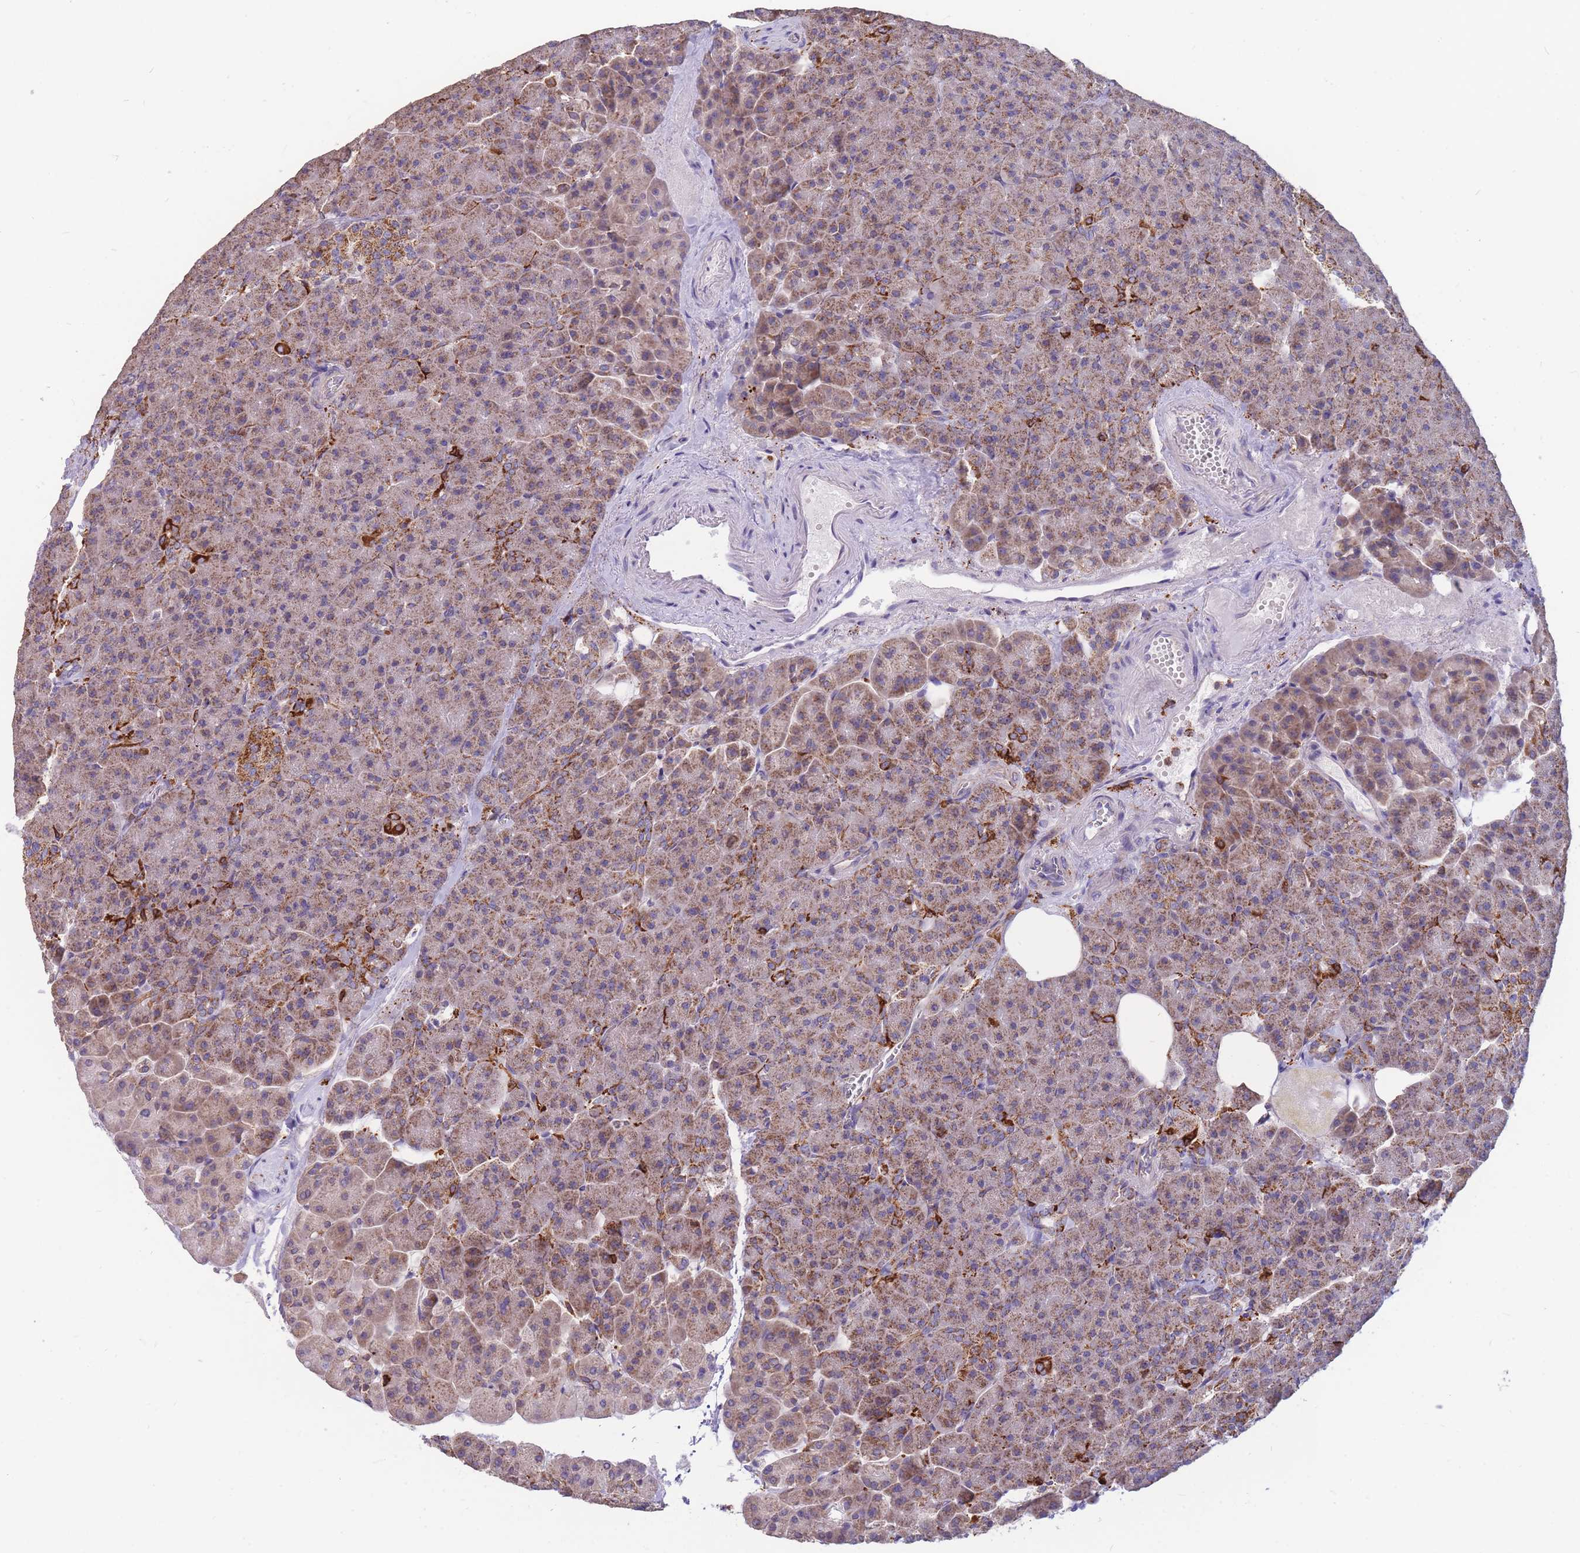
{"staining": {"intensity": "moderate", "quantity": ">75%", "location": "cytoplasmic/membranous"}, "tissue": "pancreas", "cell_type": "Exocrine glandular cells", "image_type": "normal", "snomed": [{"axis": "morphology", "description": "Normal tissue, NOS"}, {"axis": "topography", "description": "Pancreas"}], "caption": "Pancreas was stained to show a protein in brown. There is medium levels of moderate cytoplasmic/membranous expression in approximately >75% of exocrine glandular cells. (Brightfield microscopy of DAB IHC at high magnification).", "gene": "MRPL54", "patient": {"sex": "female", "age": 74}}